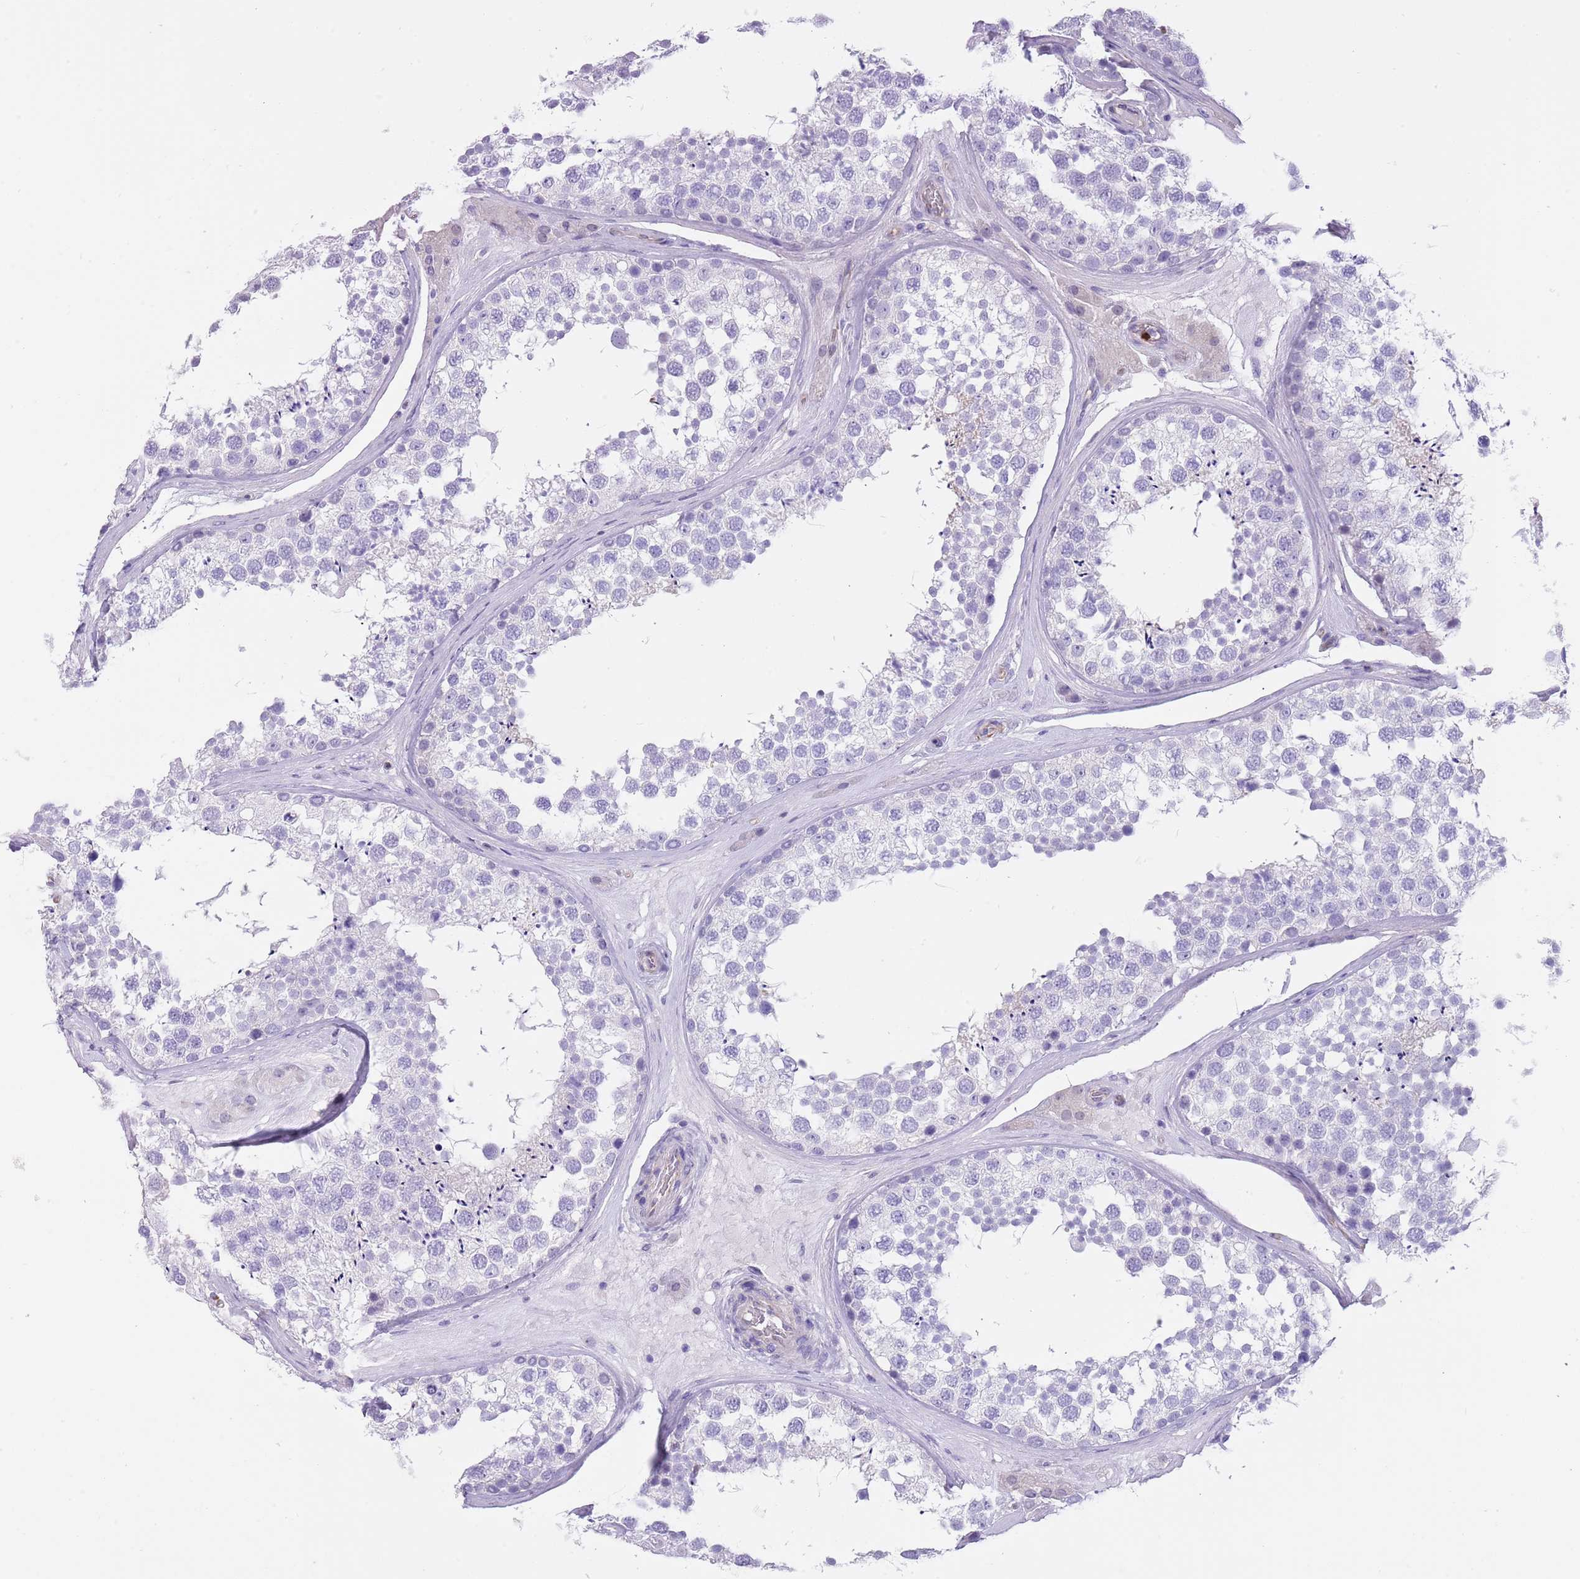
{"staining": {"intensity": "negative", "quantity": "none", "location": "none"}, "tissue": "testis", "cell_type": "Cells in seminiferous ducts", "image_type": "normal", "snomed": [{"axis": "morphology", "description": "Normal tissue, NOS"}, {"axis": "topography", "description": "Testis"}], "caption": "Micrograph shows no protein expression in cells in seminiferous ducts of benign testis. The staining was performed using DAB to visualize the protein expression in brown, while the nuclei were stained in blue with hematoxylin (Magnification: 20x).", "gene": "TSGA13", "patient": {"sex": "male", "age": 46}}